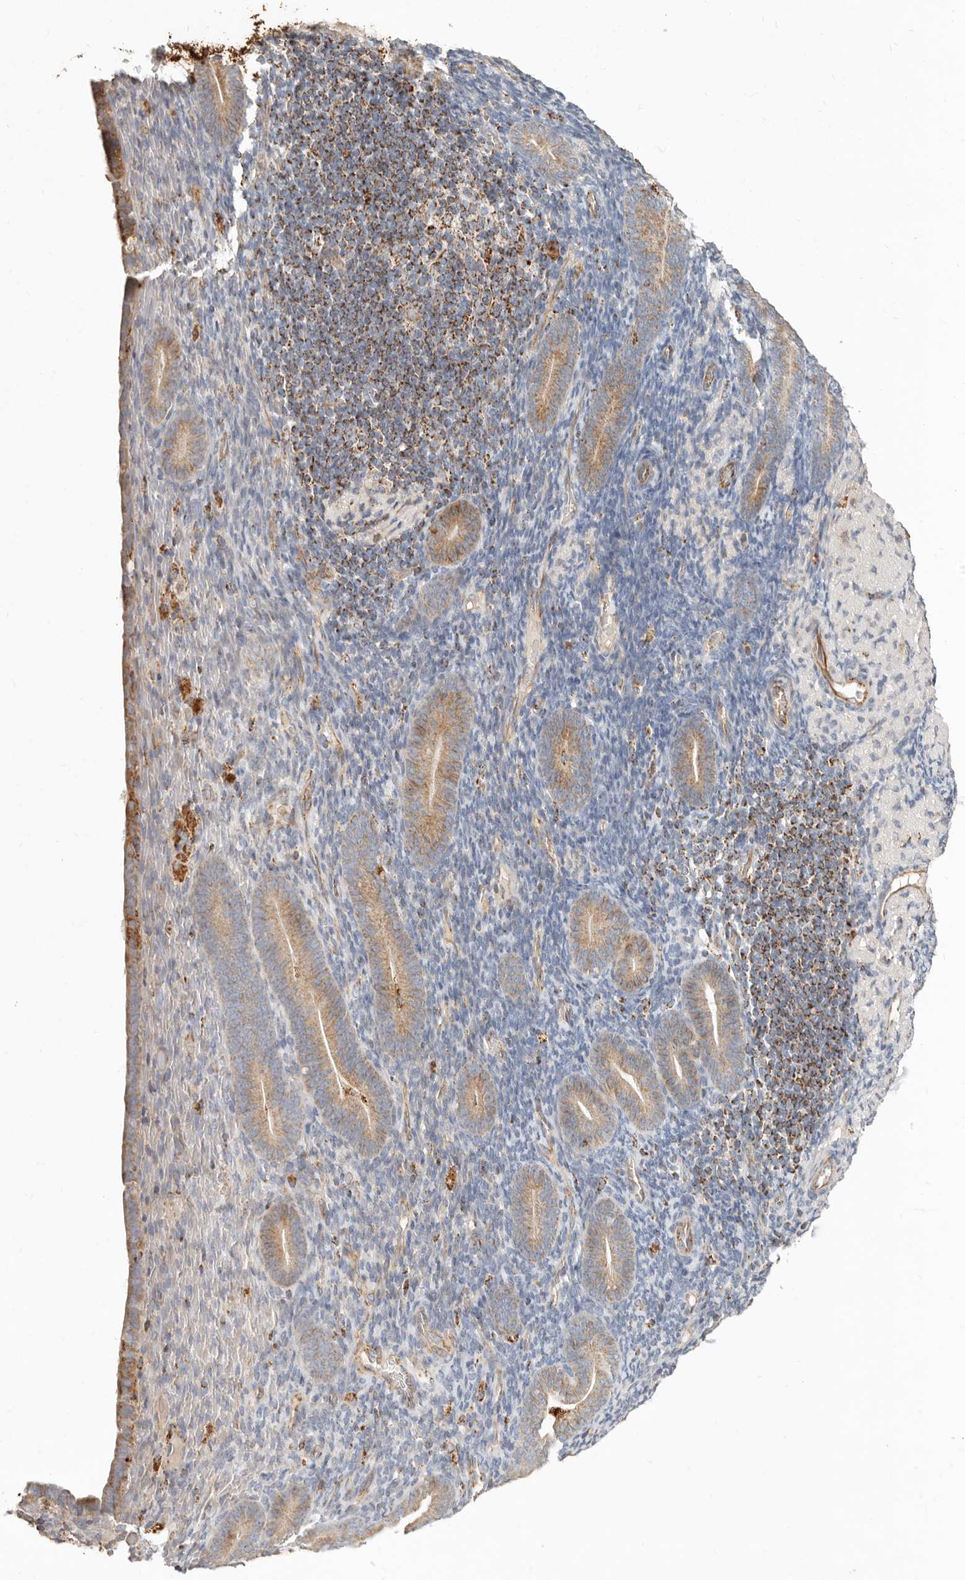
{"staining": {"intensity": "weak", "quantity": "25%-75%", "location": "cytoplasmic/membranous"}, "tissue": "endometrium", "cell_type": "Cells in endometrial stroma", "image_type": "normal", "snomed": [{"axis": "morphology", "description": "Normal tissue, NOS"}, {"axis": "topography", "description": "Endometrium"}], "caption": "The histopathology image demonstrates immunohistochemical staining of benign endometrium. There is weak cytoplasmic/membranous expression is present in about 25%-75% of cells in endometrial stroma. (IHC, brightfield microscopy, high magnification).", "gene": "ARHGEF10L", "patient": {"sex": "female", "age": 51}}